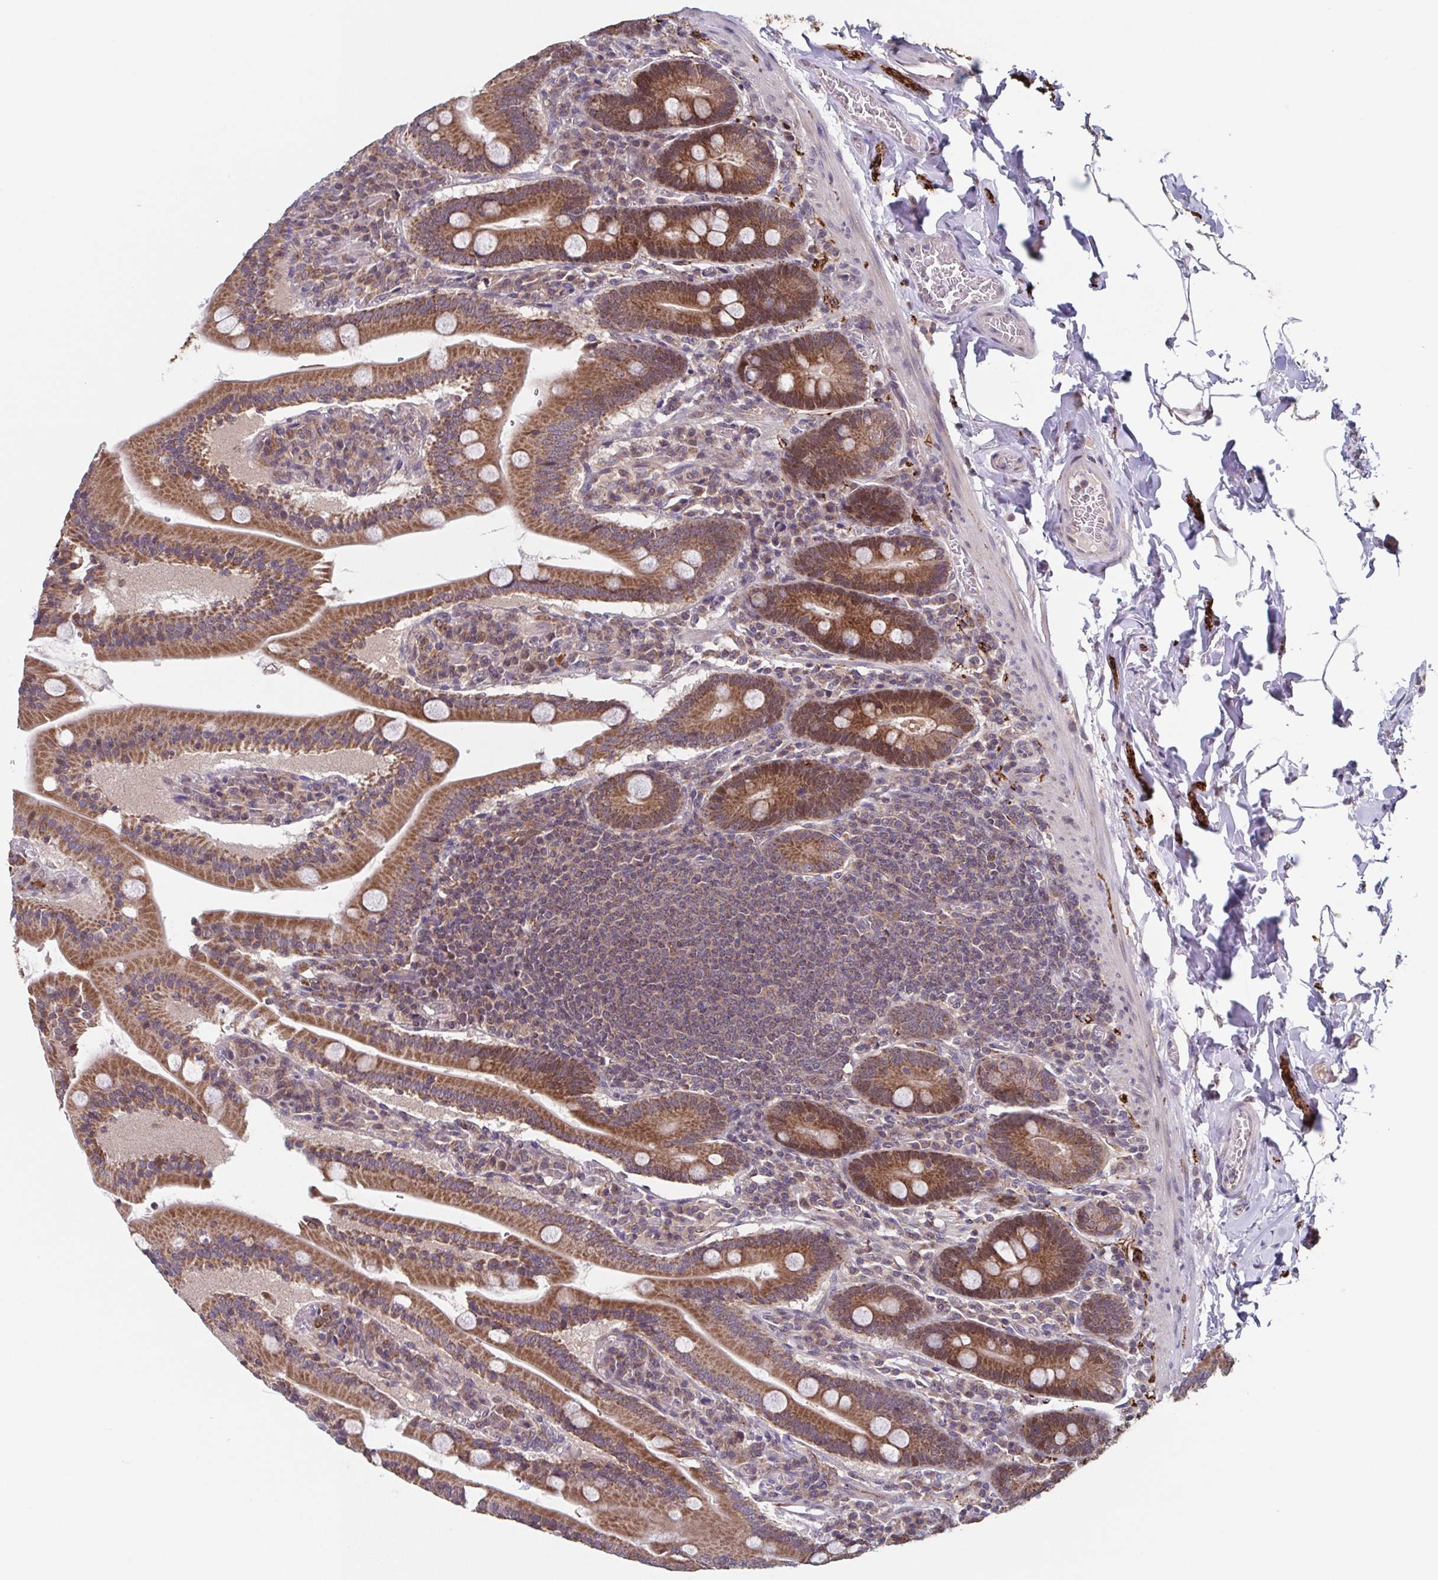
{"staining": {"intensity": "strong", "quantity": ">75%", "location": "cytoplasmic/membranous"}, "tissue": "small intestine", "cell_type": "Glandular cells", "image_type": "normal", "snomed": [{"axis": "morphology", "description": "Normal tissue, NOS"}, {"axis": "topography", "description": "Small intestine"}], "caption": "Small intestine stained with DAB (3,3'-diaminobenzidine) IHC exhibits high levels of strong cytoplasmic/membranous positivity in about >75% of glandular cells.", "gene": "TTC19", "patient": {"sex": "male", "age": 37}}